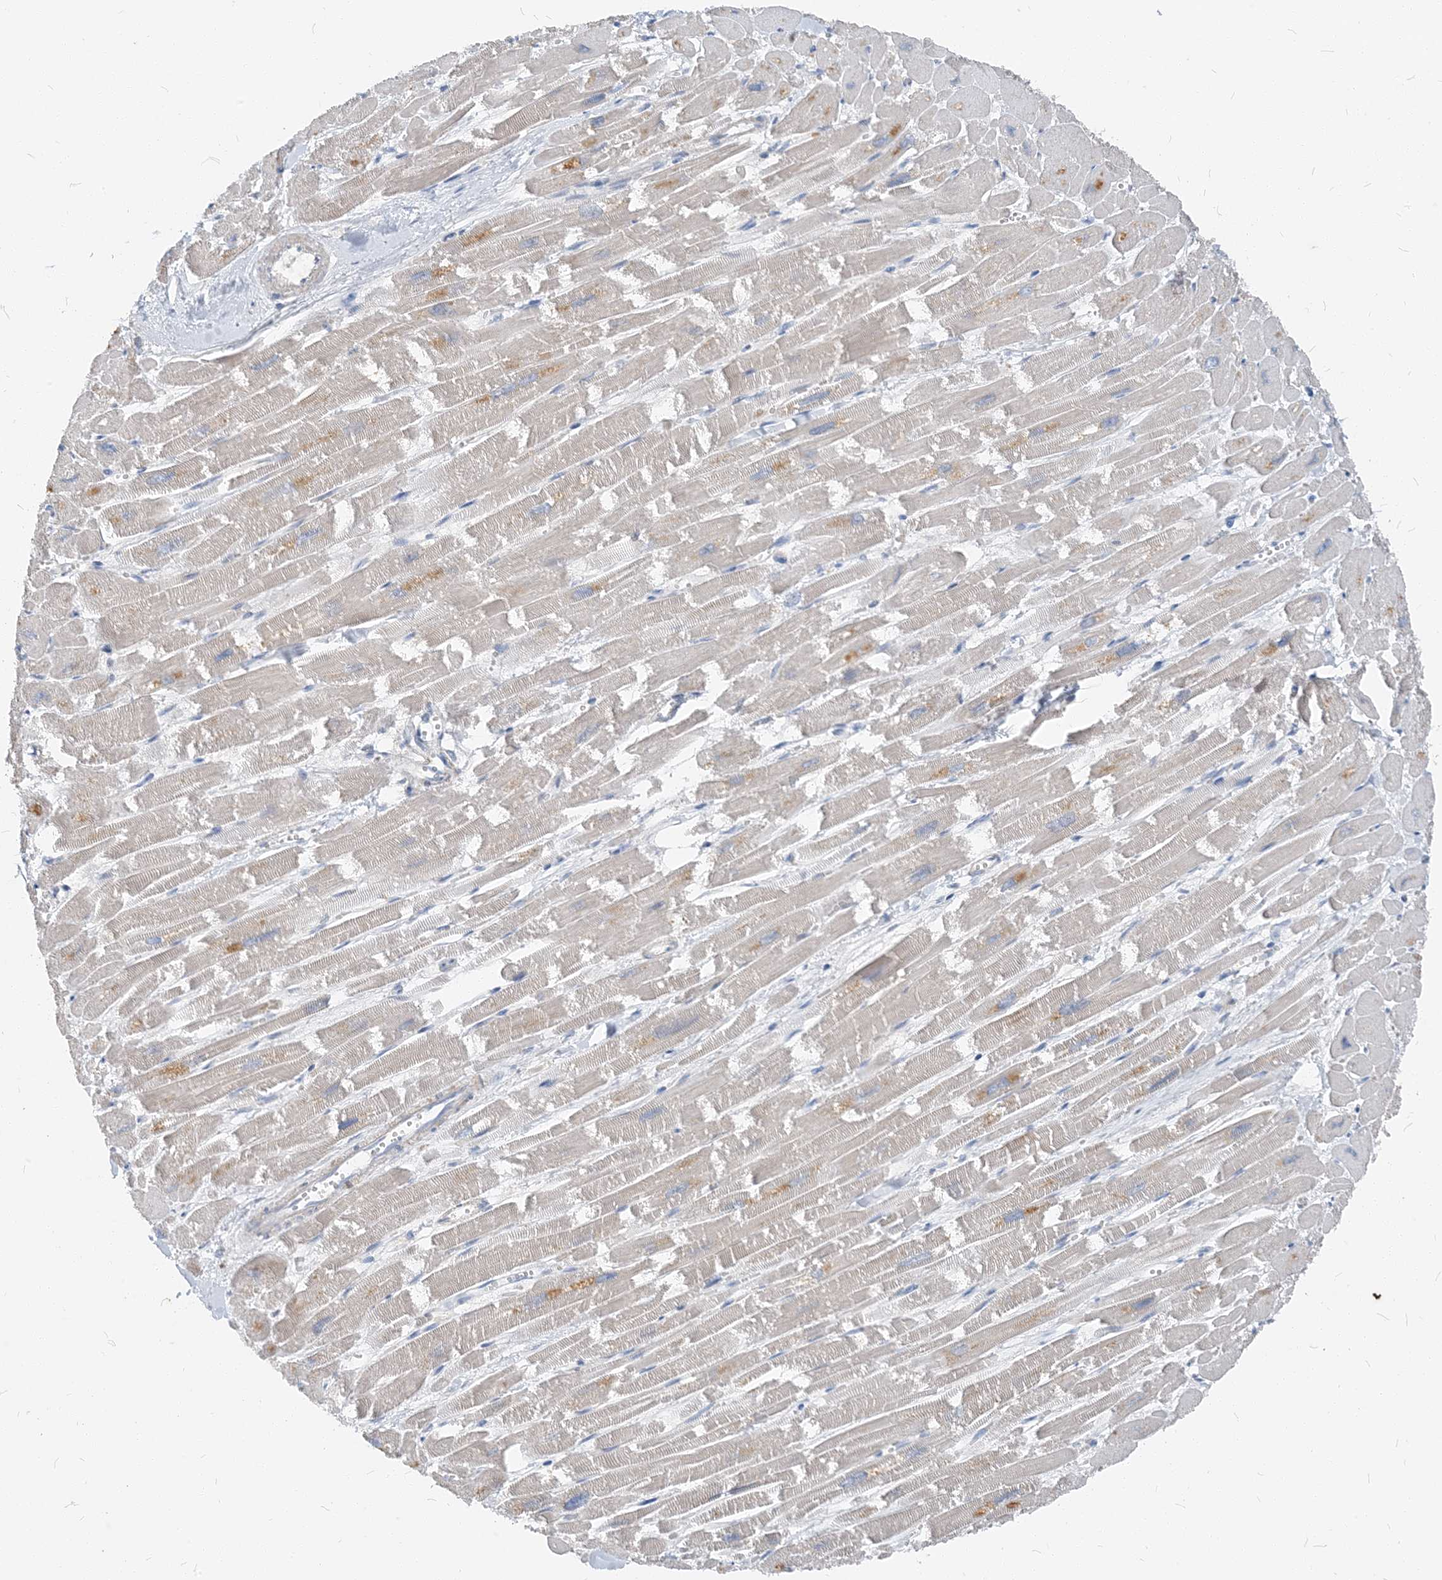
{"staining": {"intensity": "moderate", "quantity": "<25%", "location": "cytoplasmic/membranous"}, "tissue": "heart muscle", "cell_type": "Cardiomyocytes", "image_type": "normal", "snomed": [{"axis": "morphology", "description": "Normal tissue, NOS"}, {"axis": "topography", "description": "Heart"}], "caption": "A brown stain shows moderate cytoplasmic/membranous staining of a protein in cardiomyocytes of benign heart muscle.", "gene": "NCOA7", "patient": {"sex": "male", "age": 54}}